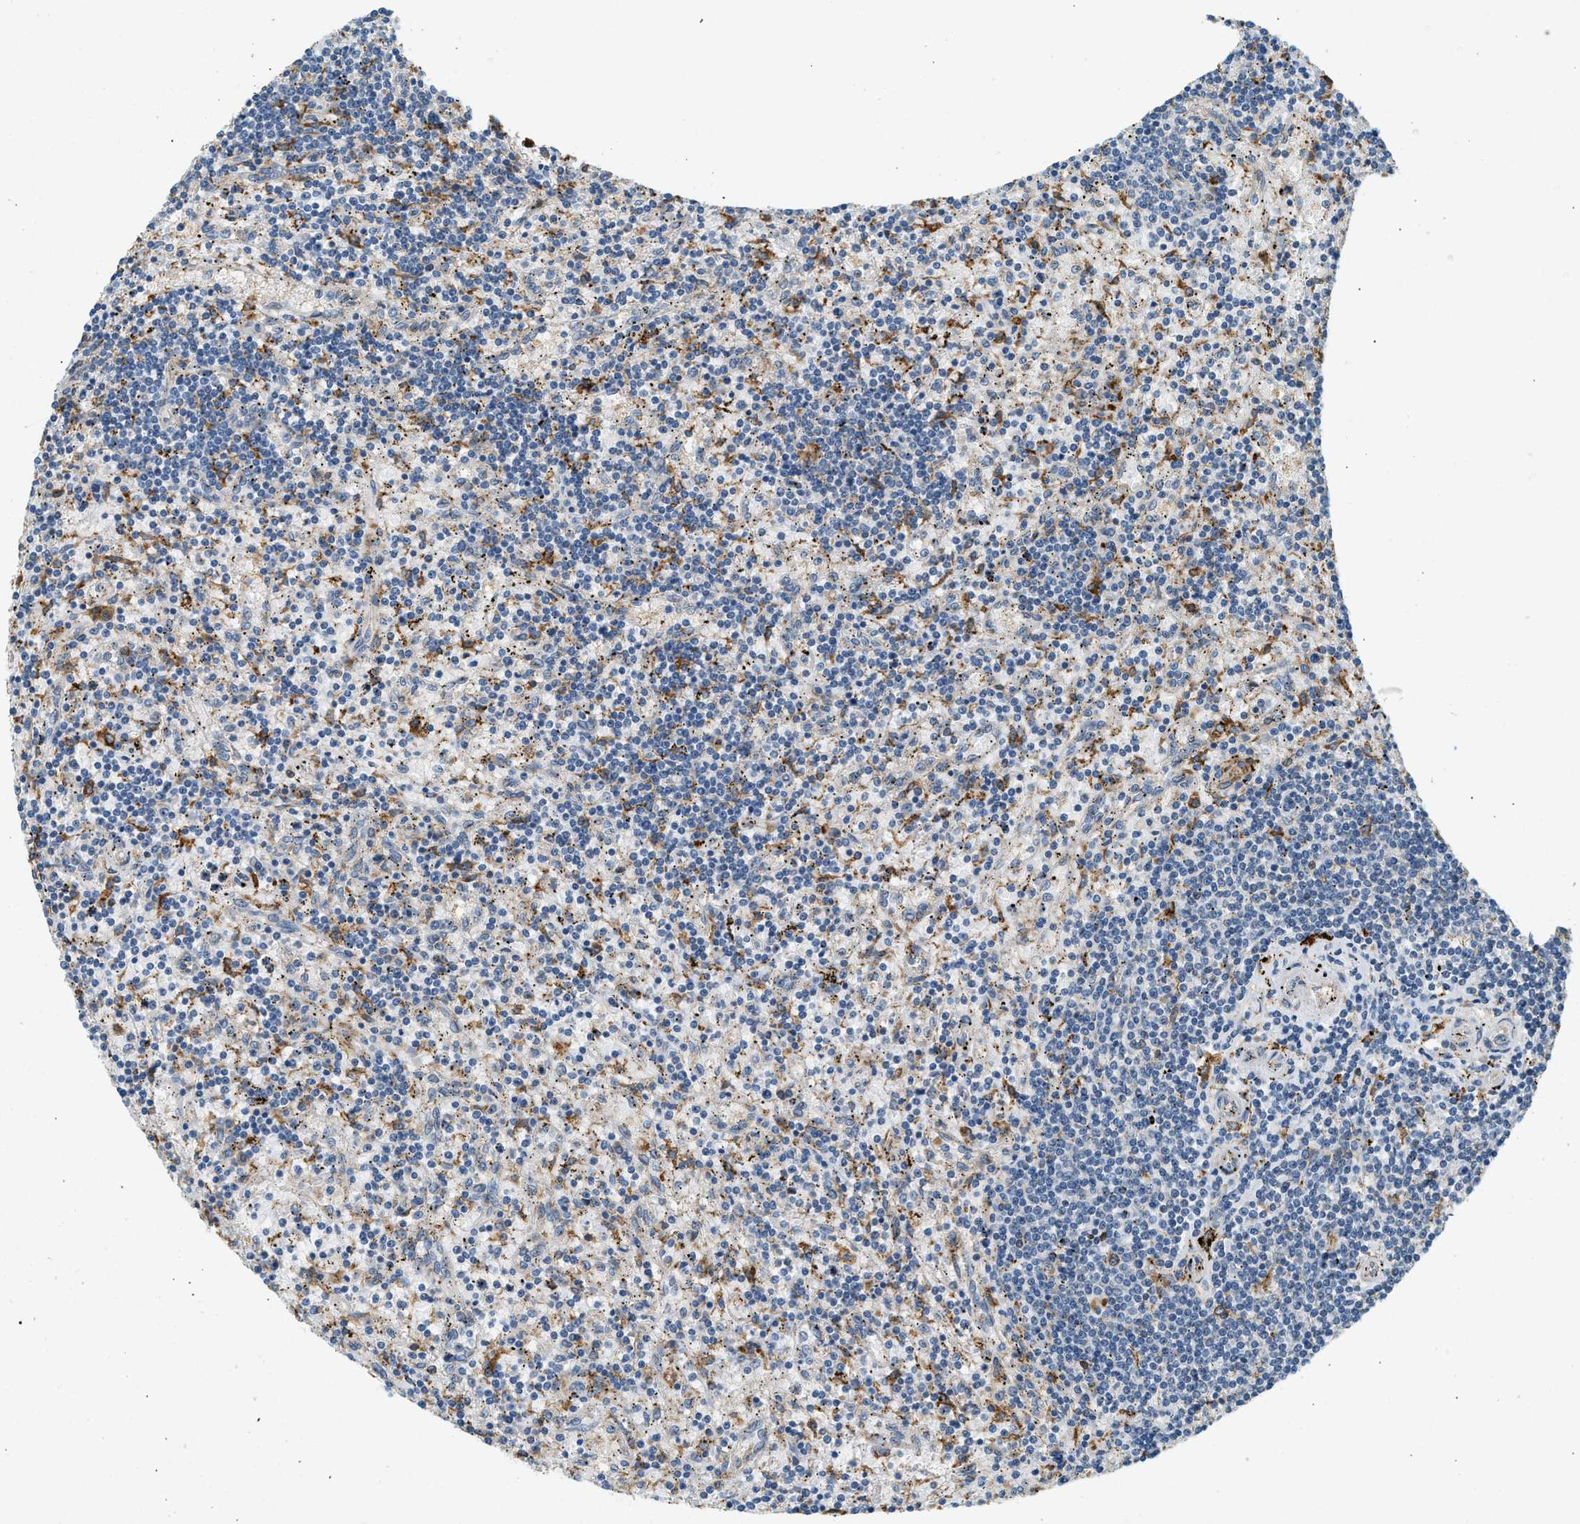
{"staining": {"intensity": "negative", "quantity": "none", "location": "none"}, "tissue": "lymphoma", "cell_type": "Tumor cells", "image_type": "cancer", "snomed": [{"axis": "morphology", "description": "Malignant lymphoma, non-Hodgkin's type, Low grade"}, {"axis": "topography", "description": "Spleen"}], "caption": "Immunohistochemical staining of malignant lymphoma, non-Hodgkin's type (low-grade) displays no significant expression in tumor cells. Brightfield microscopy of IHC stained with DAB (3,3'-diaminobenzidine) (brown) and hematoxylin (blue), captured at high magnification.", "gene": "CTSB", "patient": {"sex": "male", "age": 76}}